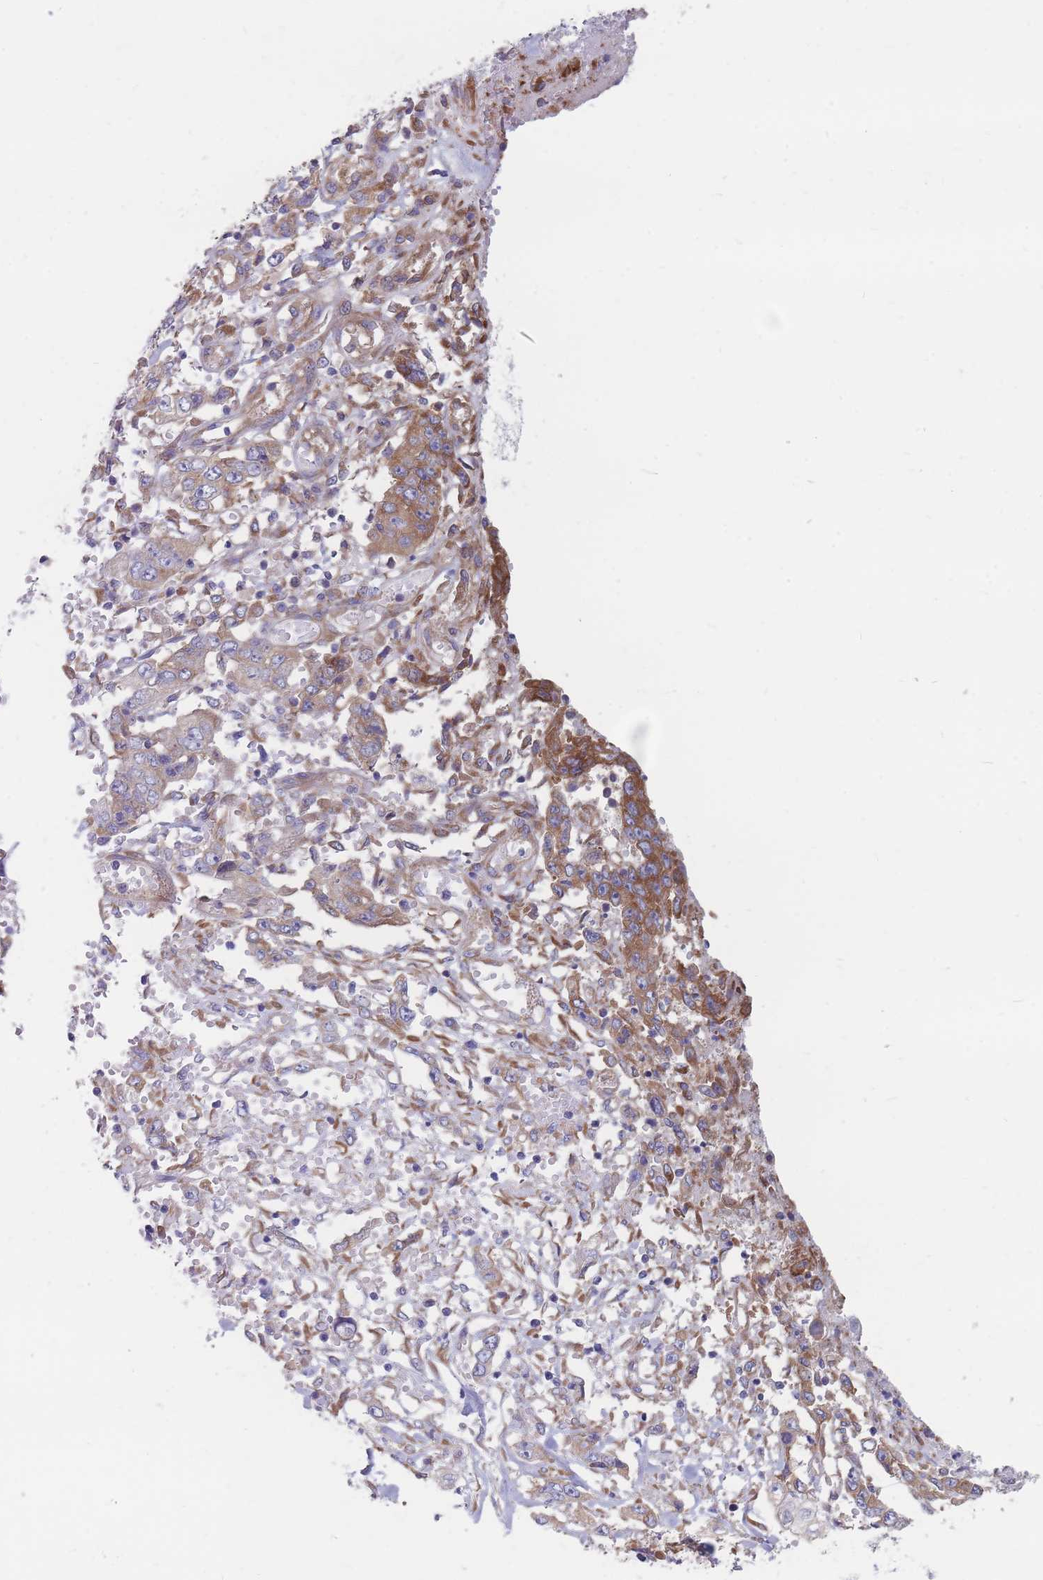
{"staining": {"intensity": "moderate", "quantity": "25%-75%", "location": "cytoplasmic/membranous"}, "tissue": "stomach cancer", "cell_type": "Tumor cells", "image_type": "cancer", "snomed": [{"axis": "morphology", "description": "Adenocarcinoma, NOS"}, {"axis": "topography", "description": "Stomach, upper"}], "caption": "Immunohistochemical staining of human adenocarcinoma (stomach) reveals moderate cytoplasmic/membranous protein positivity in about 25%-75% of tumor cells.", "gene": "RPL8", "patient": {"sex": "male", "age": 62}}